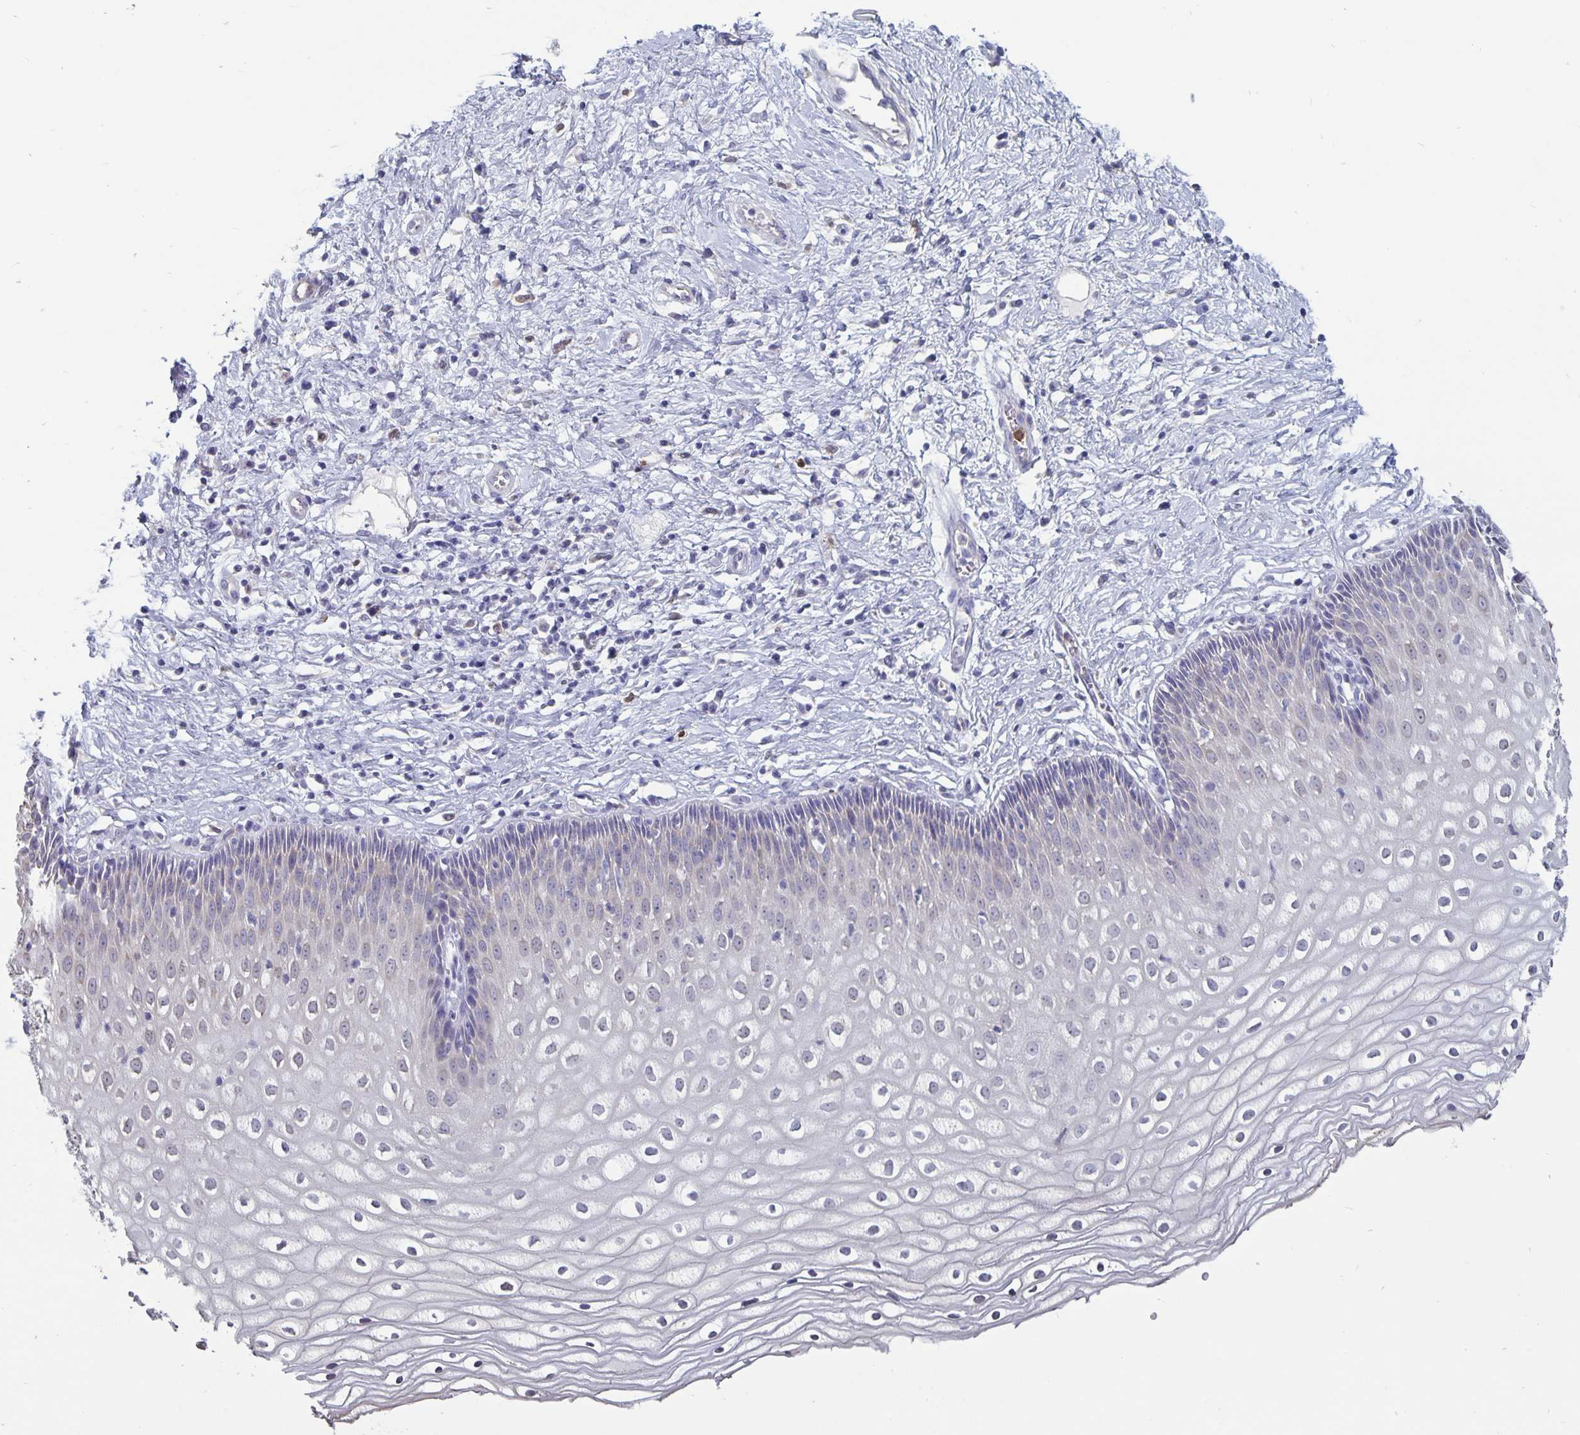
{"staining": {"intensity": "negative", "quantity": "none", "location": "none"}, "tissue": "cervix", "cell_type": "Glandular cells", "image_type": "normal", "snomed": [{"axis": "morphology", "description": "Normal tissue, NOS"}, {"axis": "topography", "description": "Cervix"}], "caption": "Unremarkable cervix was stained to show a protein in brown. There is no significant expression in glandular cells. (DAB IHC, high magnification).", "gene": "PLCB3", "patient": {"sex": "female", "age": 36}}